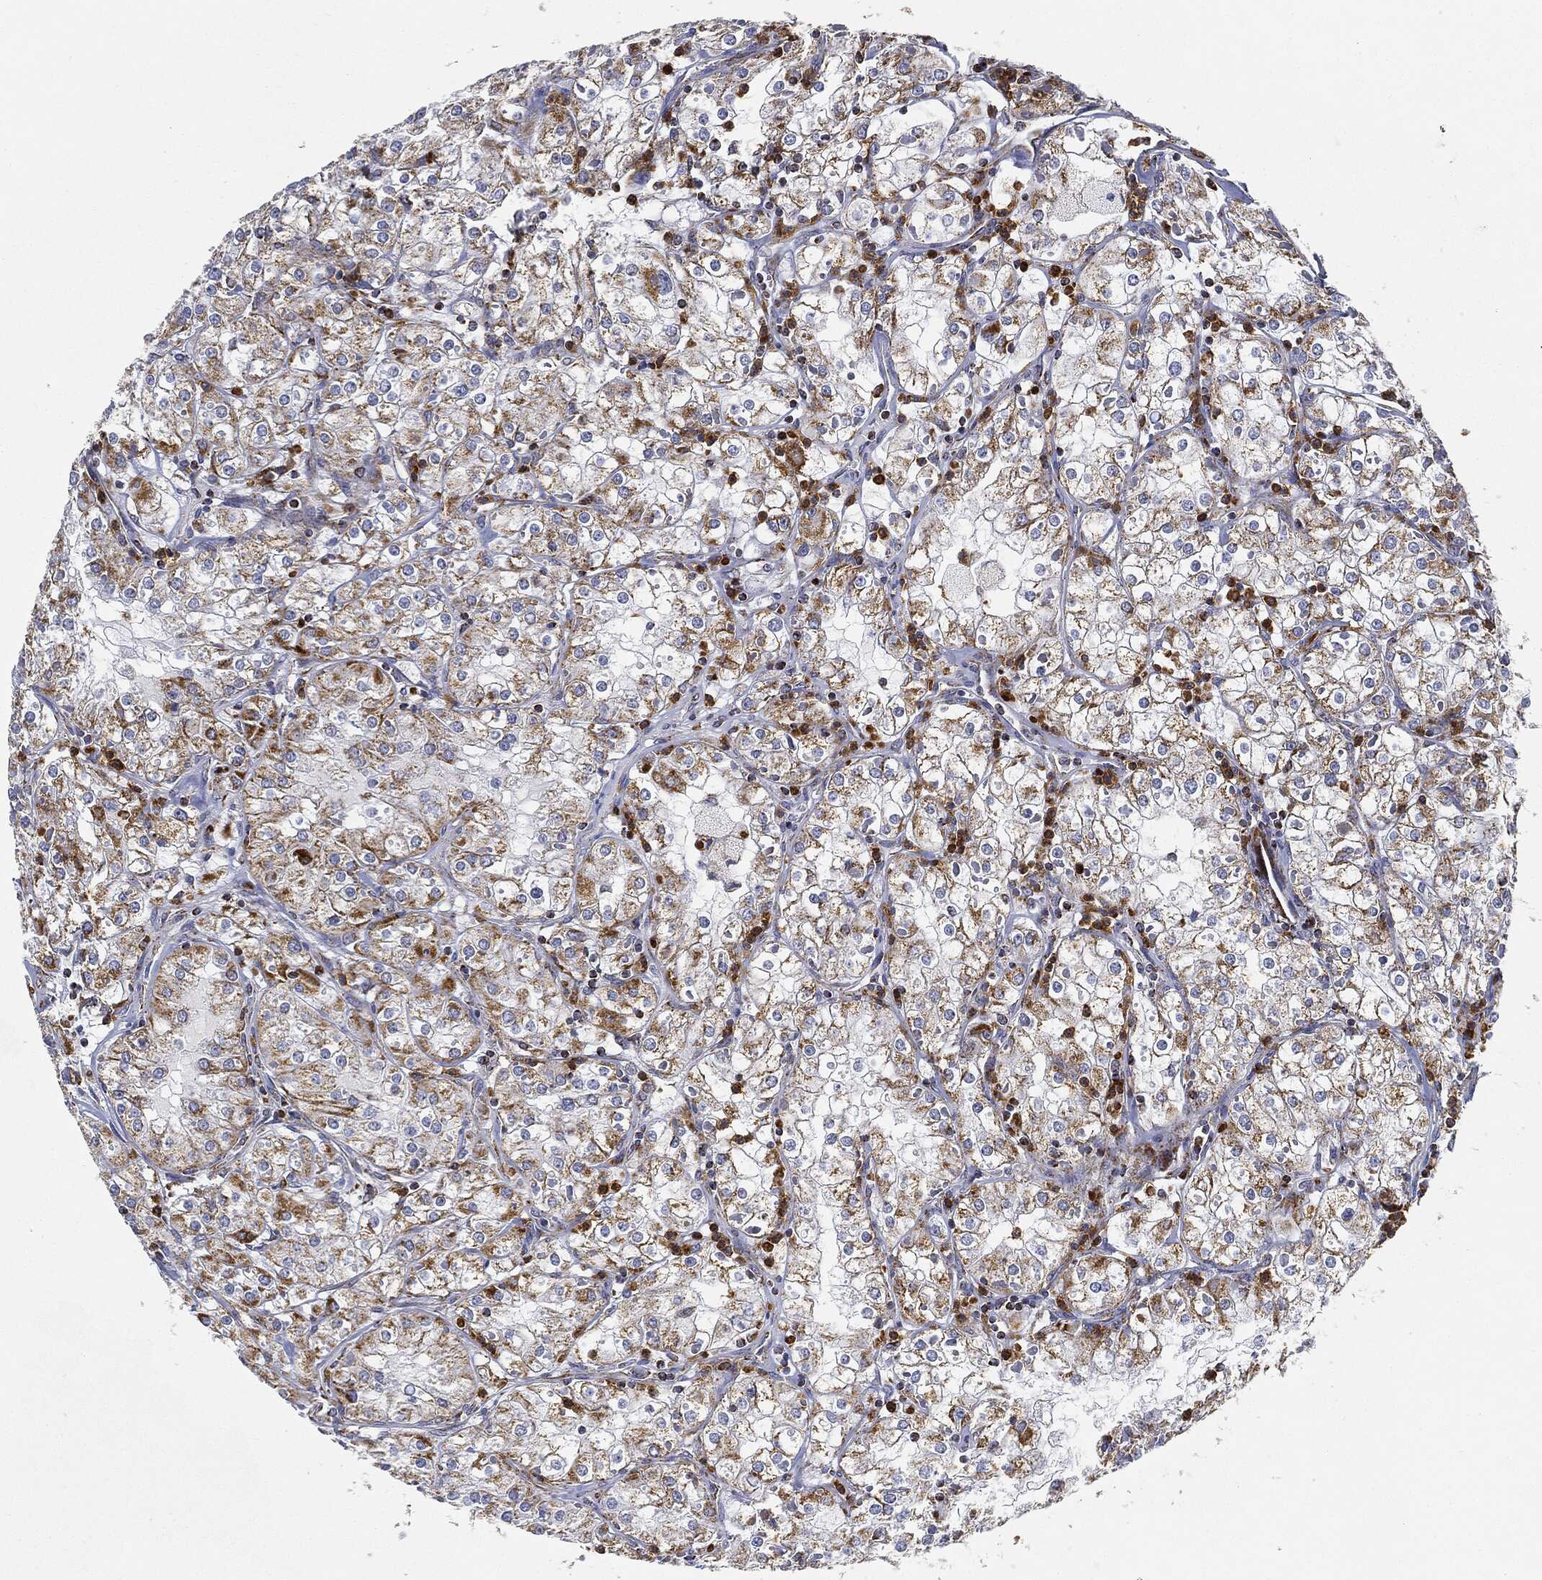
{"staining": {"intensity": "strong", "quantity": ">75%", "location": "cytoplasmic/membranous"}, "tissue": "renal cancer", "cell_type": "Tumor cells", "image_type": "cancer", "snomed": [{"axis": "morphology", "description": "Adenocarcinoma, NOS"}, {"axis": "topography", "description": "Kidney"}], "caption": "DAB immunohistochemical staining of adenocarcinoma (renal) reveals strong cytoplasmic/membranous protein staining in approximately >75% of tumor cells. The staining was performed using DAB to visualize the protein expression in brown, while the nuclei were stained in blue with hematoxylin (Magnification: 20x).", "gene": "CAPN15", "patient": {"sex": "male", "age": 77}}